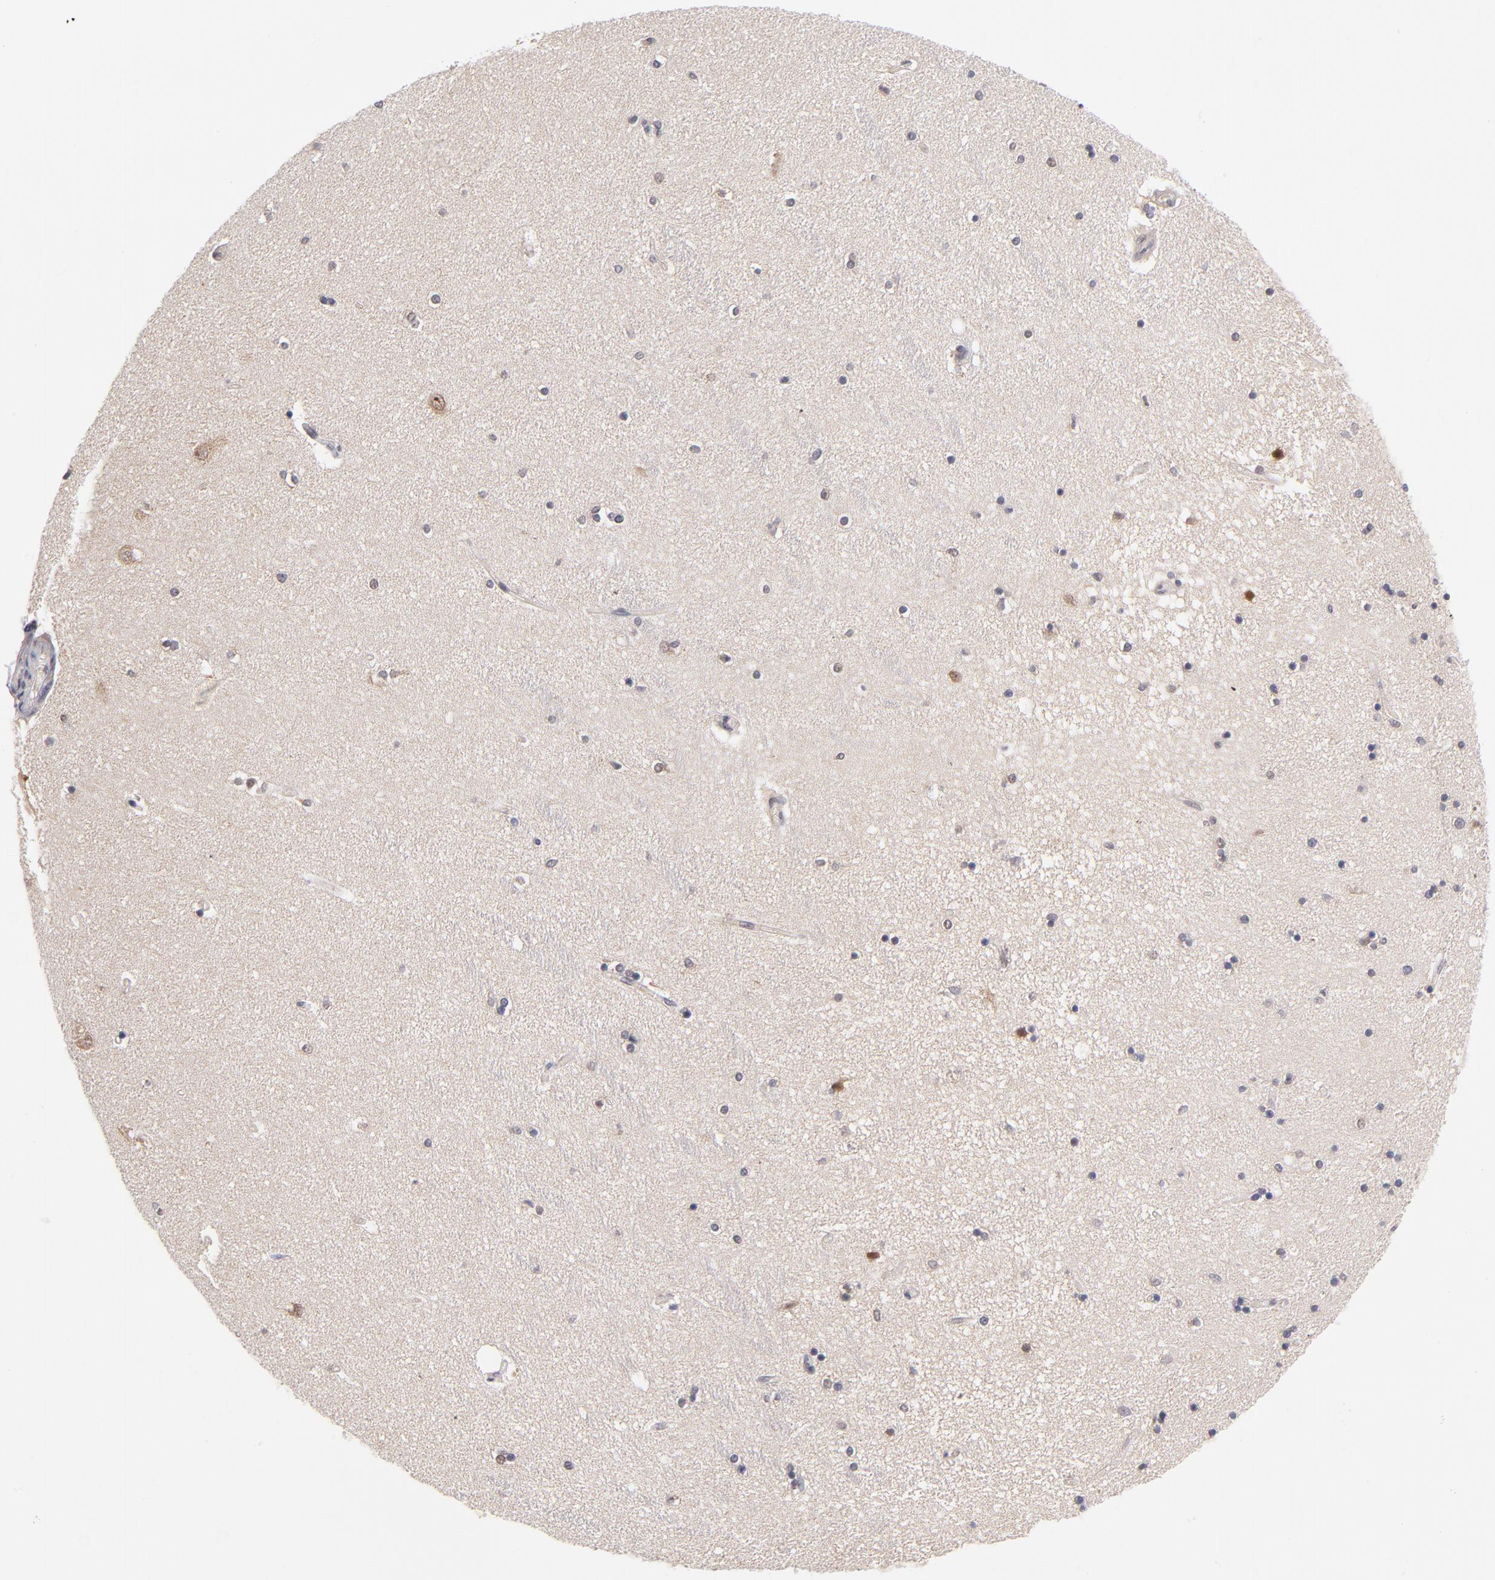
{"staining": {"intensity": "negative", "quantity": "none", "location": "none"}, "tissue": "hippocampus", "cell_type": "Glial cells", "image_type": "normal", "snomed": [{"axis": "morphology", "description": "Normal tissue, NOS"}, {"axis": "topography", "description": "Hippocampus"}], "caption": "Glial cells are negative for brown protein staining in benign hippocampus. Brightfield microscopy of immunohistochemistry stained with DAB (brown) and hematoxylin (blue), captured at high magnification.", "gene": "UBE2E2", "patient": {"sex": "female", "age": 54}}